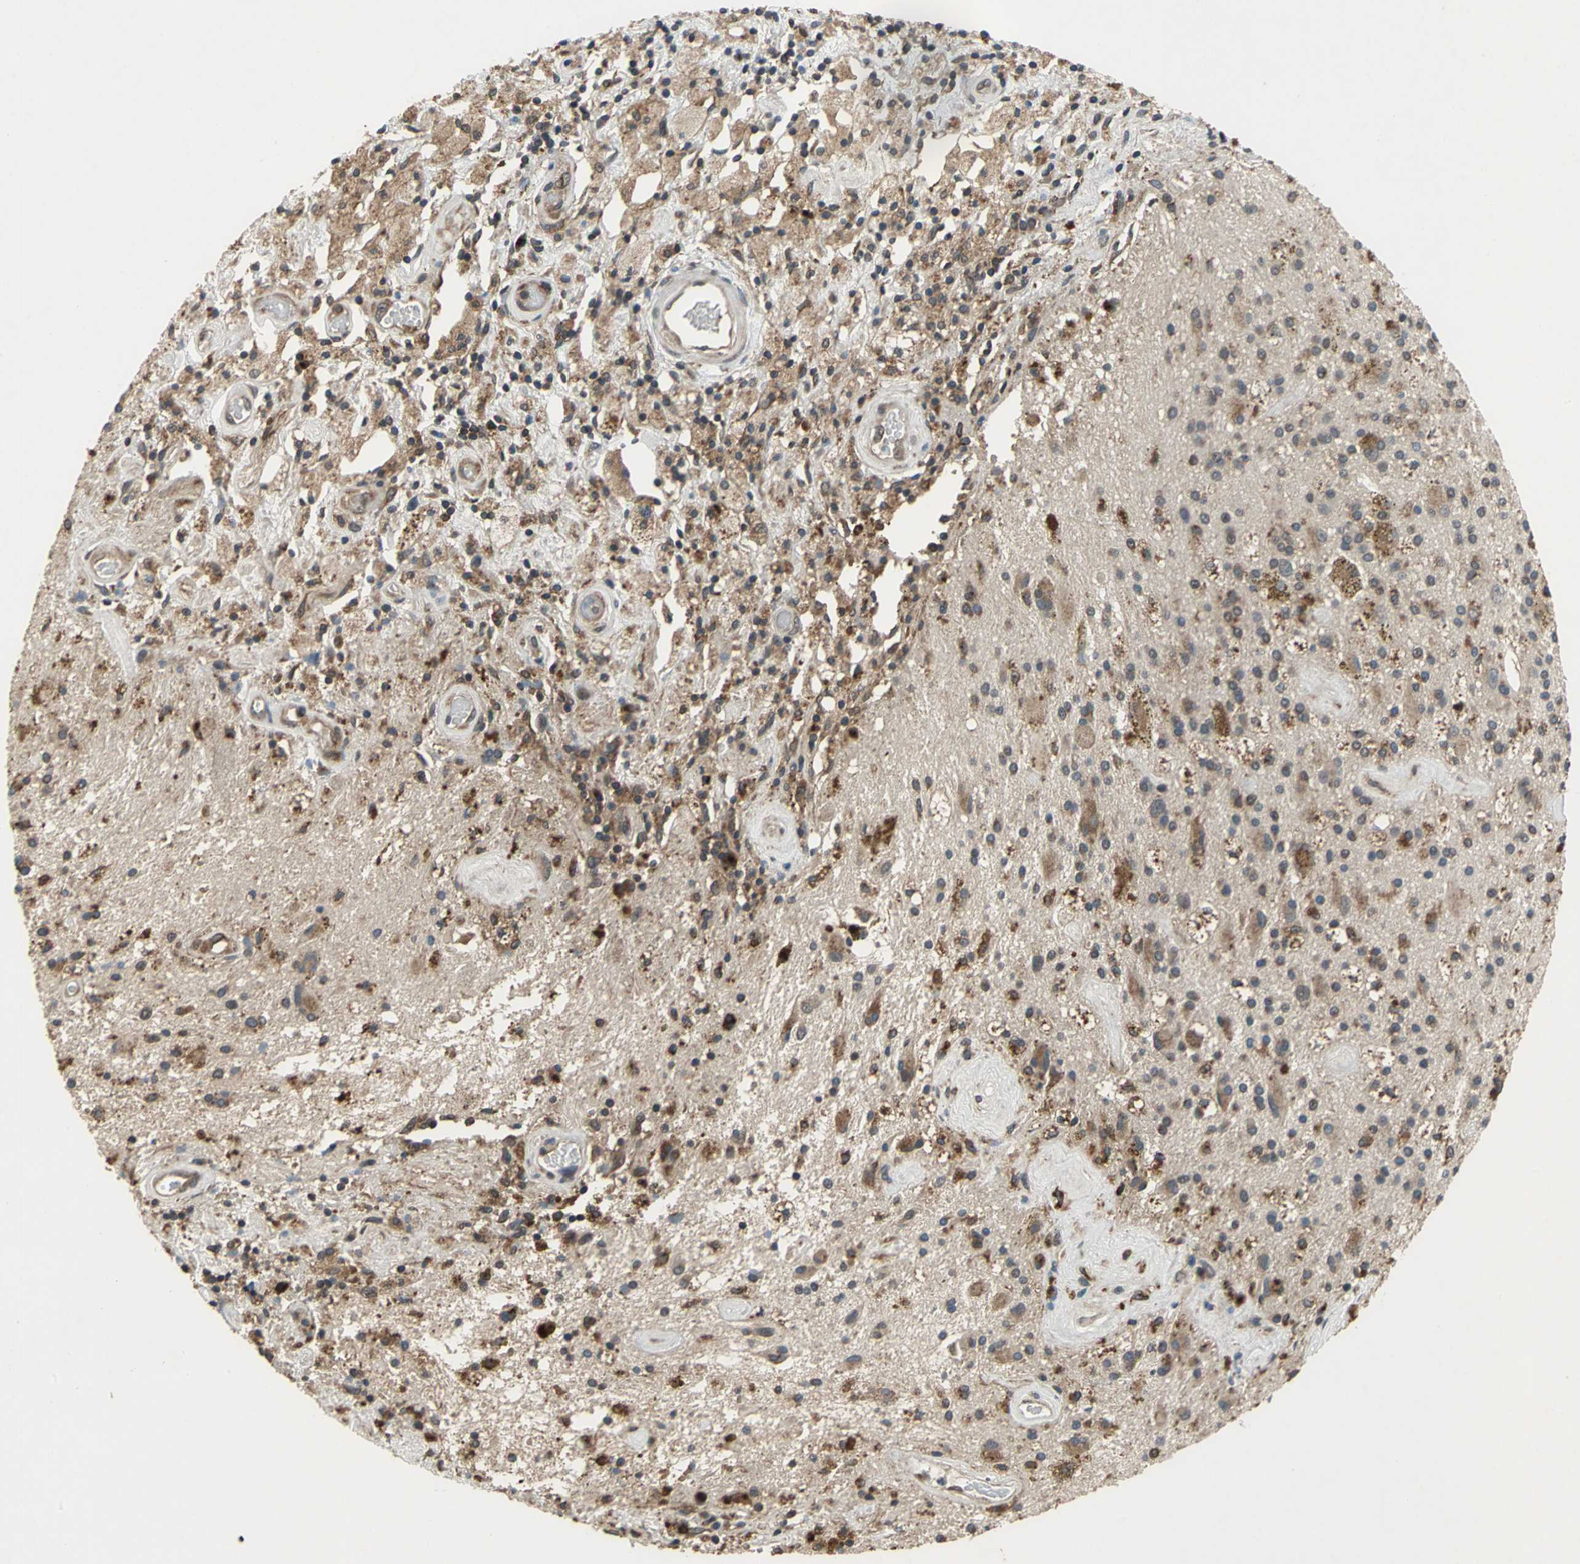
{"staining": {"intensity": "moderate", "quantity": ">75%", "location": "cytoplasmic/membranous"}, "tissue": "glioma", "cell_type": "Tumor cells", "image_type": "cancer", "snomed": [{"axis": "morphology", "description": "Glioma, malignant, Low grade"}, {"axis": "topography", "description": "Brain"}], "caption": "Protein expression analysis of human glioma reveals moderate cytoplasmic/membranous expression in approximately >75% of tumor cells.", "gene": "NFKBIE", "patient": {"sex": "male", "age": 58}}